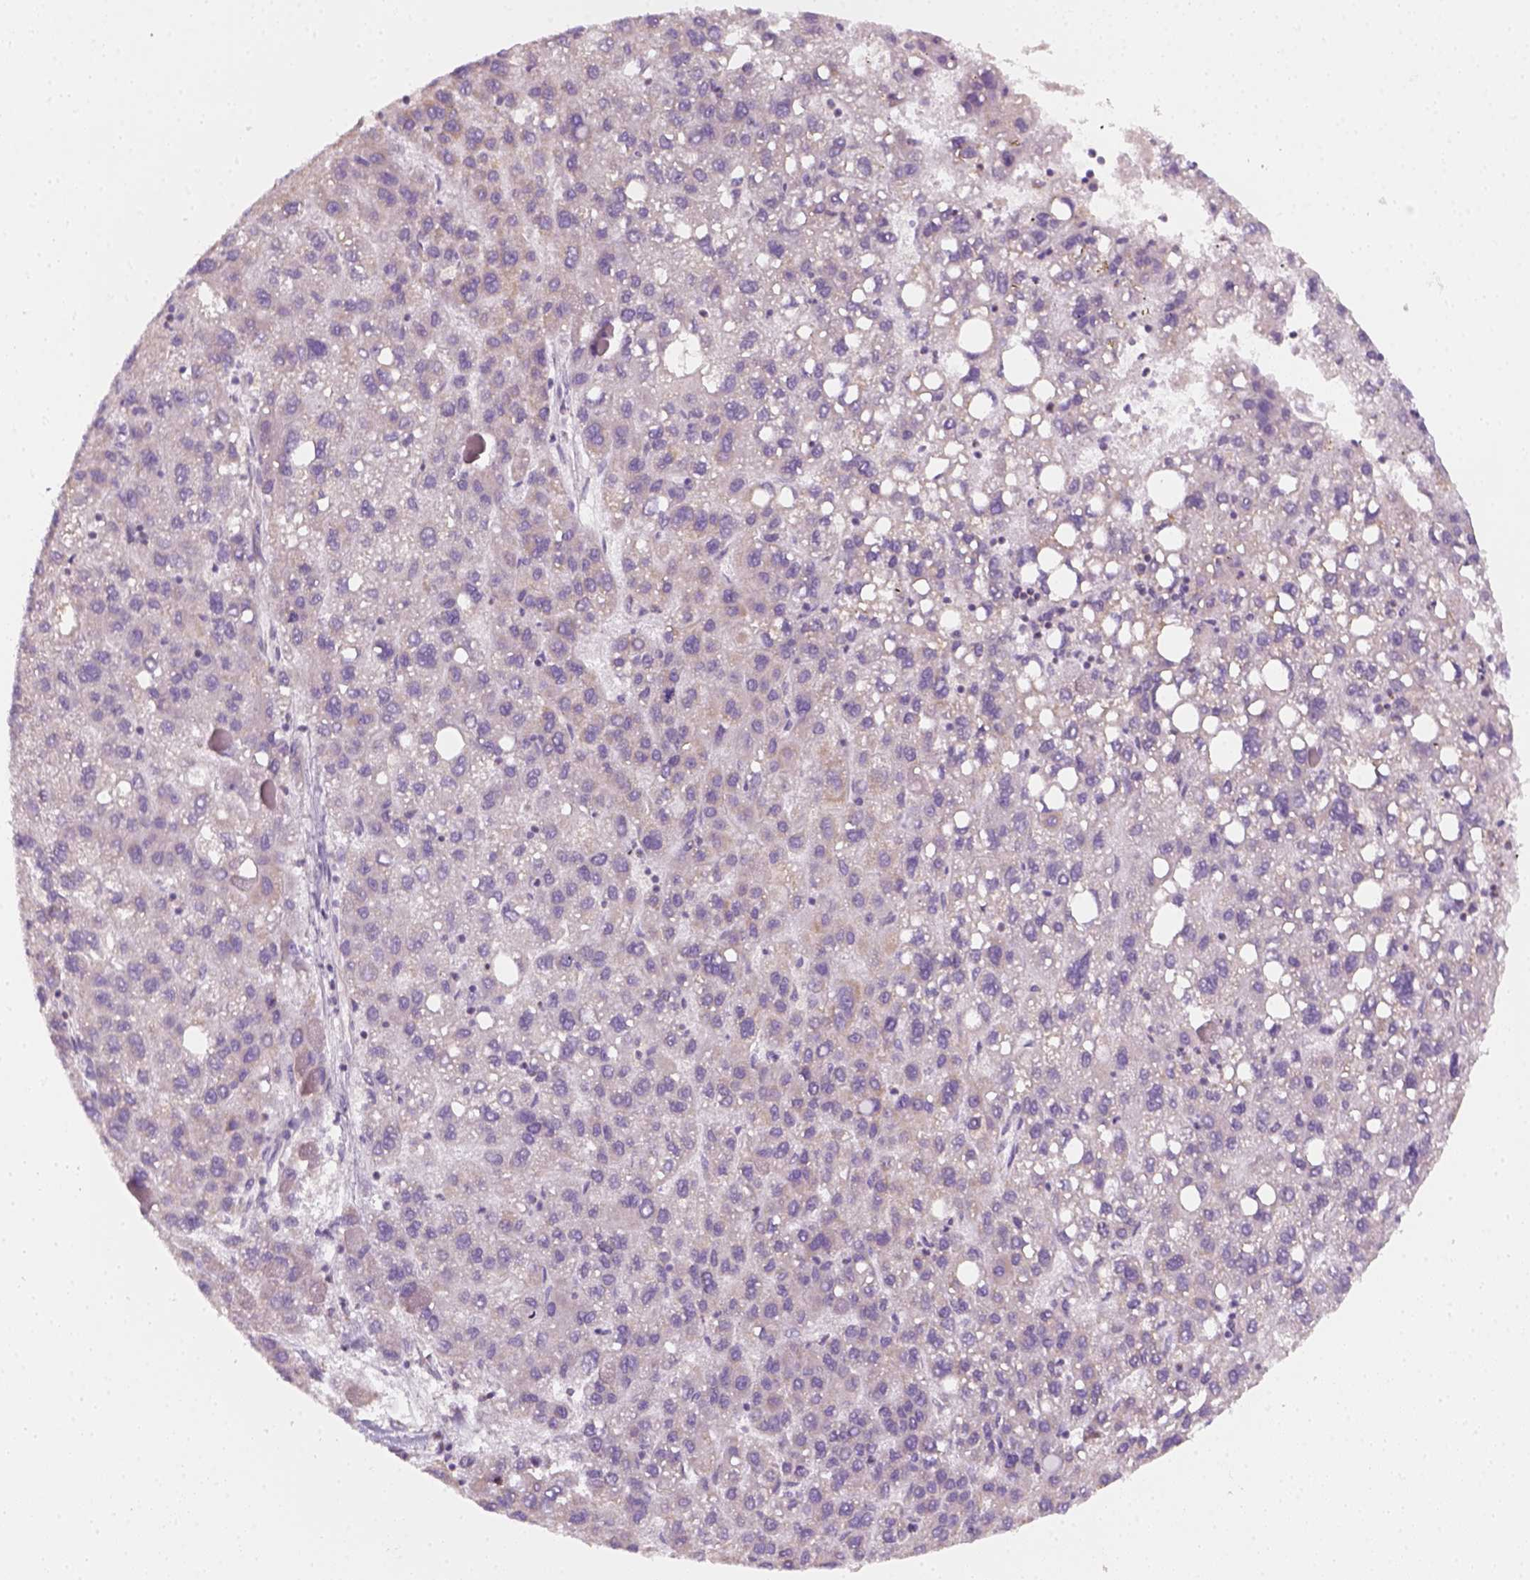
{"staining": {"intensity": "negative", "quantity": "none", "location": "none"}, "tissue": "liver cancer", "cell_type": "Tumor cells", "image_type": "cancer", "snomed": [{"axis": "morphology", "description": "Carcinoma, Hepatocellular, NOS"}, {"axis": "topography", "description": "Liver"}], "caption": "The image reveals no significant expression in tumor cells of liver cancer (hepatocellular carcinoma).", "gene": "AWAT2", "patient": {"sex": "female", "age": 82}}